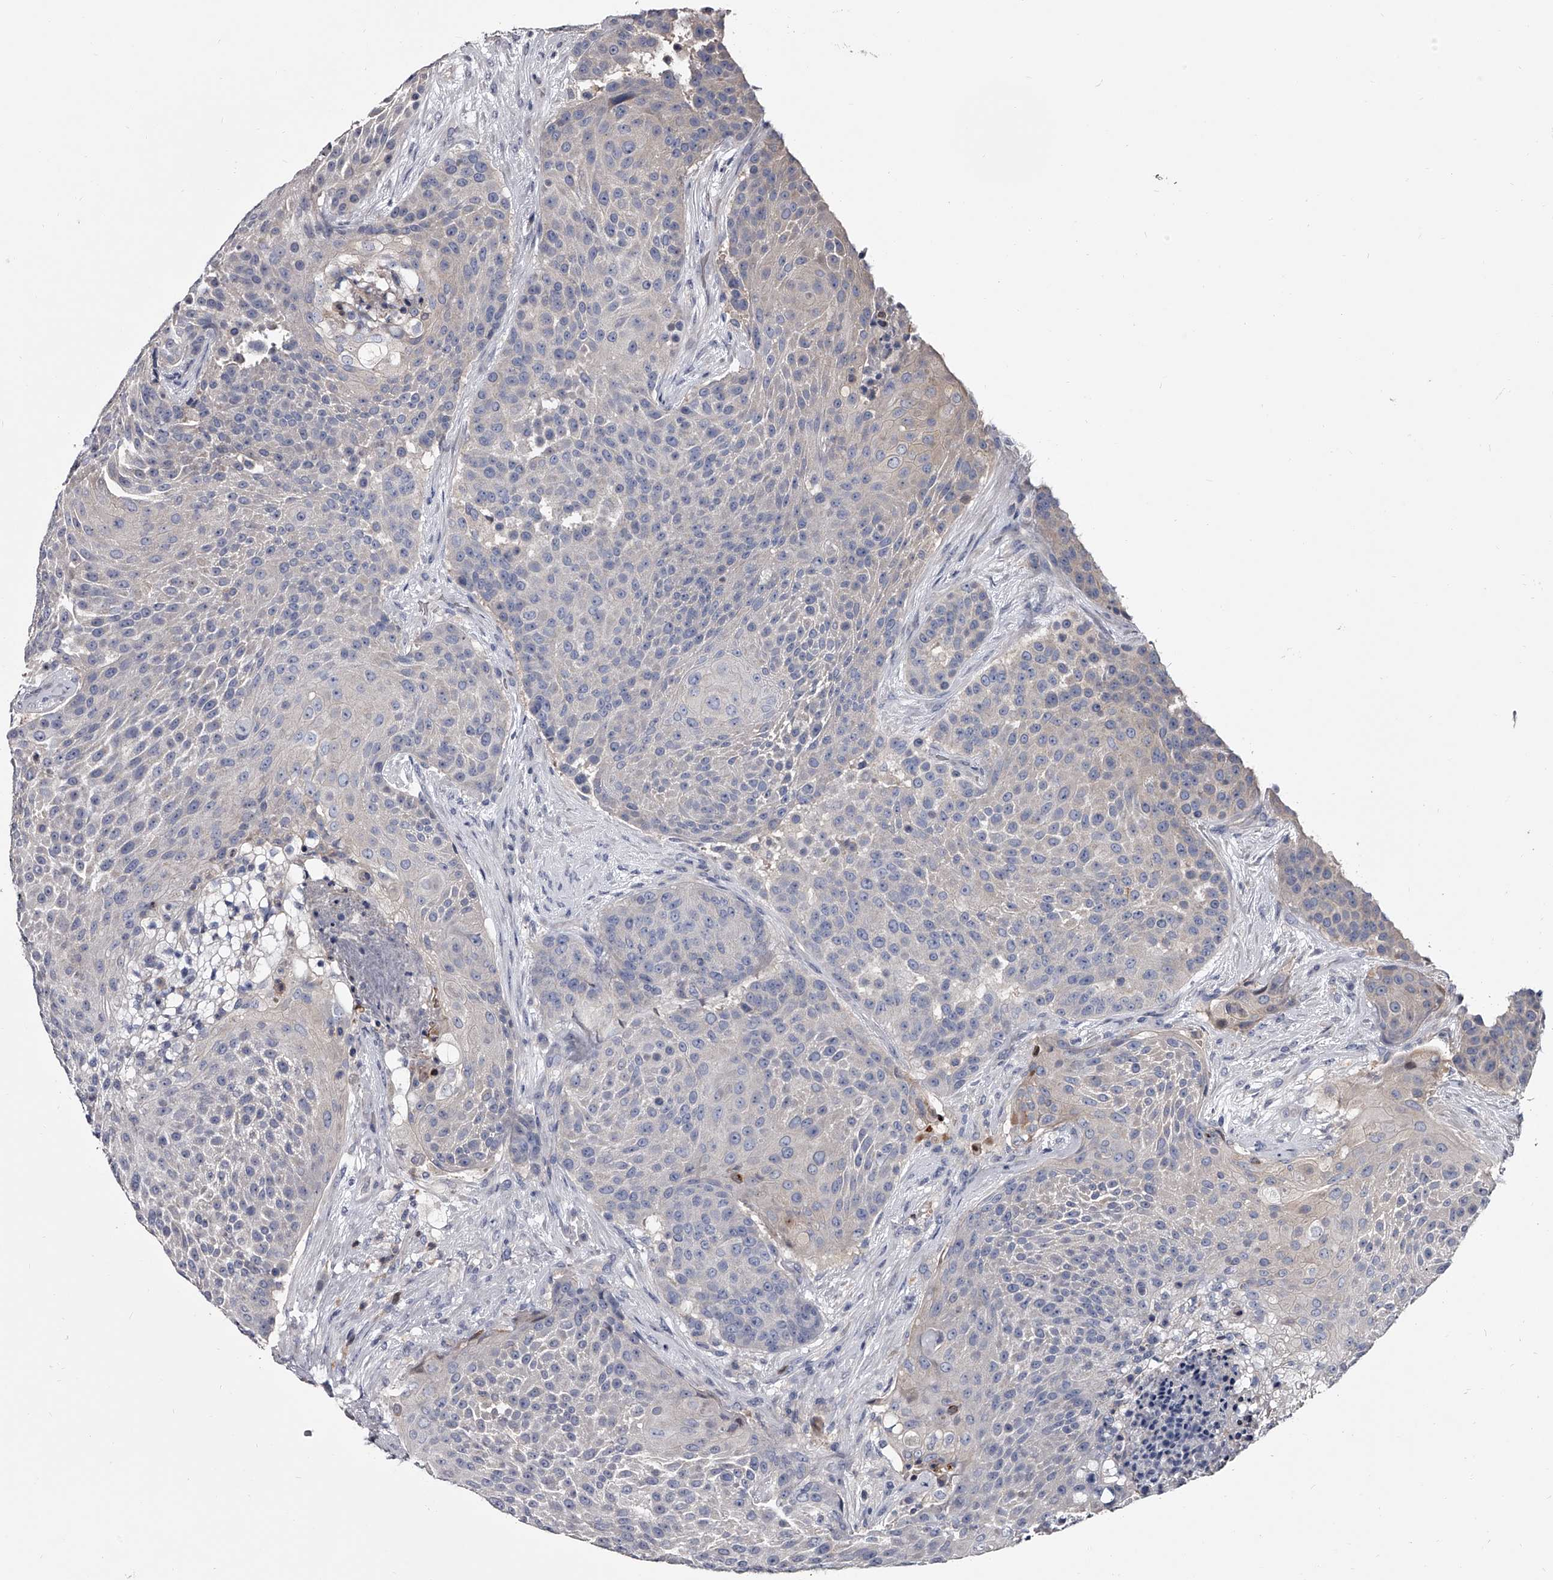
{"staining": {"intensity": "negative", "quantity": "none", "location": "none"}, "tissue": "urothelial cancer", "cell_type": "Tumor cells", "image_type": "cancer", "snomed": [{"axis": "morphology", "description": "Urothelial carcinoma, High grade"}, {"axis": "topography", "description": "Urinary bladder"}], "caption": "DAB immunohistochemical staining of human urothelial carcinoma (high-grade) displays no significant positivity in tumor cells.", "gene": "GAPVD1", "patient": {"sex": "female", "age": 63}}